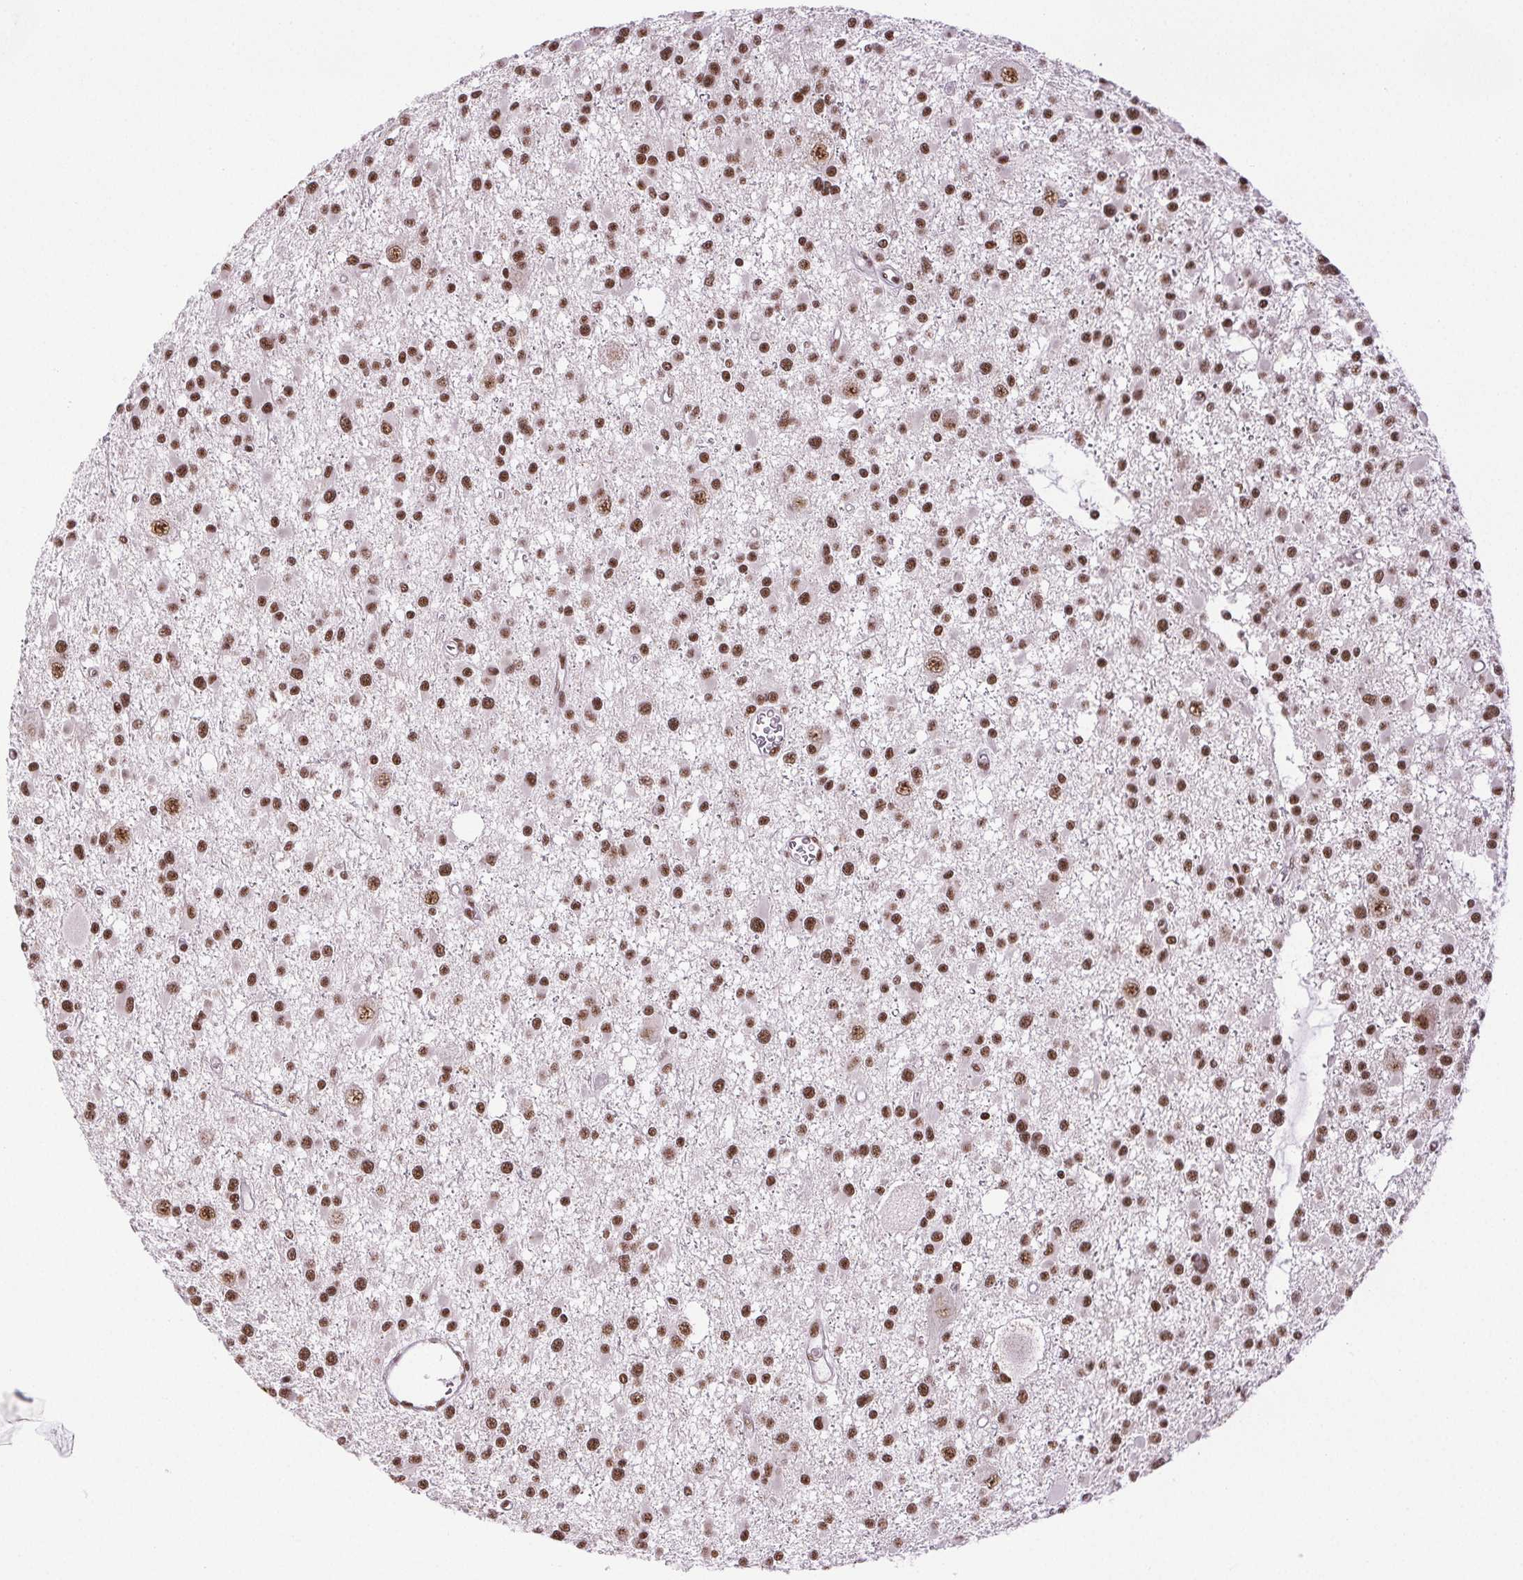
{"staining": {"intensity": "strong", "quantity": ">75%", "location": "nuclear"}, "tissue": "glioma", "cell_type": "Tumor cells", "image_type": "cancer", "snomed": [{"axis": "morphology", "description": "Glioma, malignant, High grade"}, {"axis": "topography", "description": "Brain"}], "caption": "Immunohistochemistry (IHC) (DAB) staining of human malignant glioma (high-grade) displays strong nuclear protein positivity in approximately >75% of tumor cells.", "gene": "IK", "patient": {"sex": "male", "age": 54}}